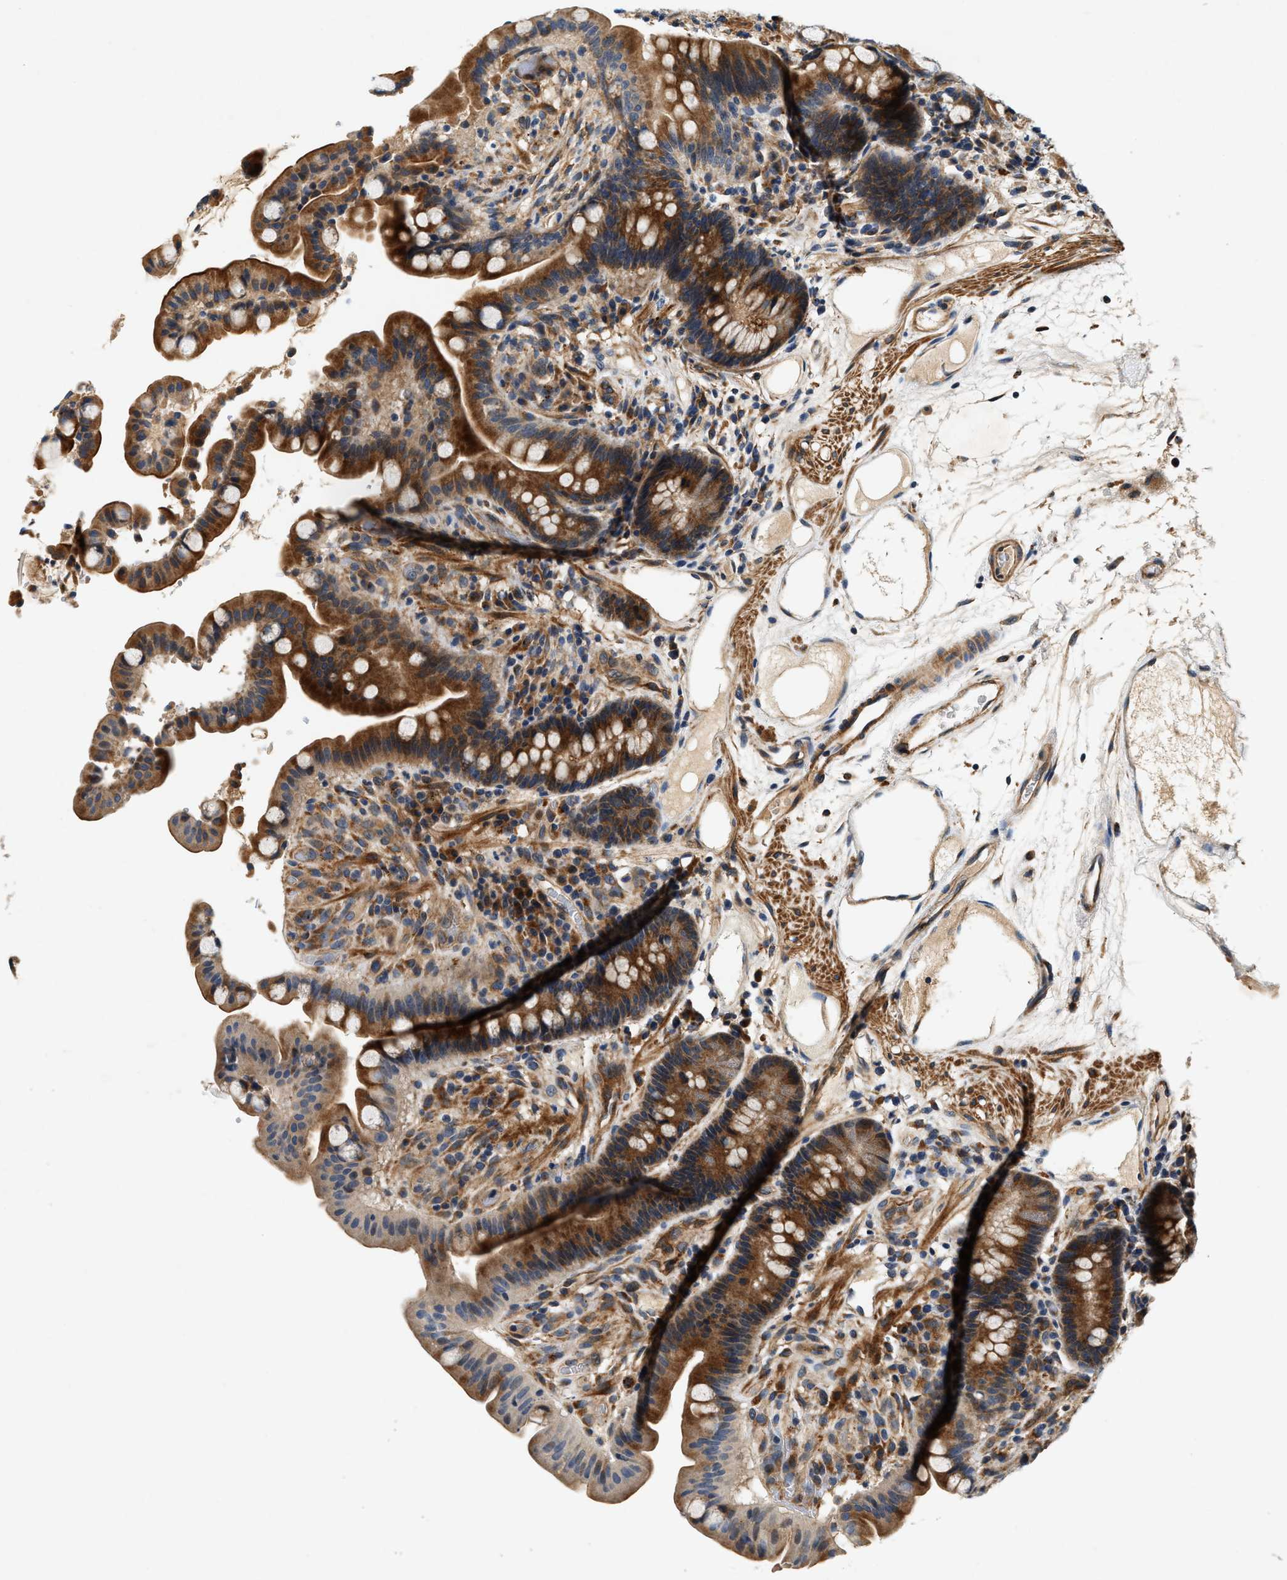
{"staining": {"intensity": "moderate", "quantity": ">75%", "location": "cytoplasmic/membranous"}, "tissue": "colon", "cell_type": "Endothelial cells", "image_type": "normal", "snomed": [{"axis": "morphology", "description": "Normal tissue, NOS"}, {"axis": "topography", "description": "Colon"}], "caption": "Protein expression analysis of benign colon reveals moderate cytoplasmic/membranous positivity in approximately >75% of endothelial cells. (brown staining indicates protein expression, while blue staining denotes nuclei).", "gene": "DUSP10", "patient": {"sex": "male", "age": 73}}